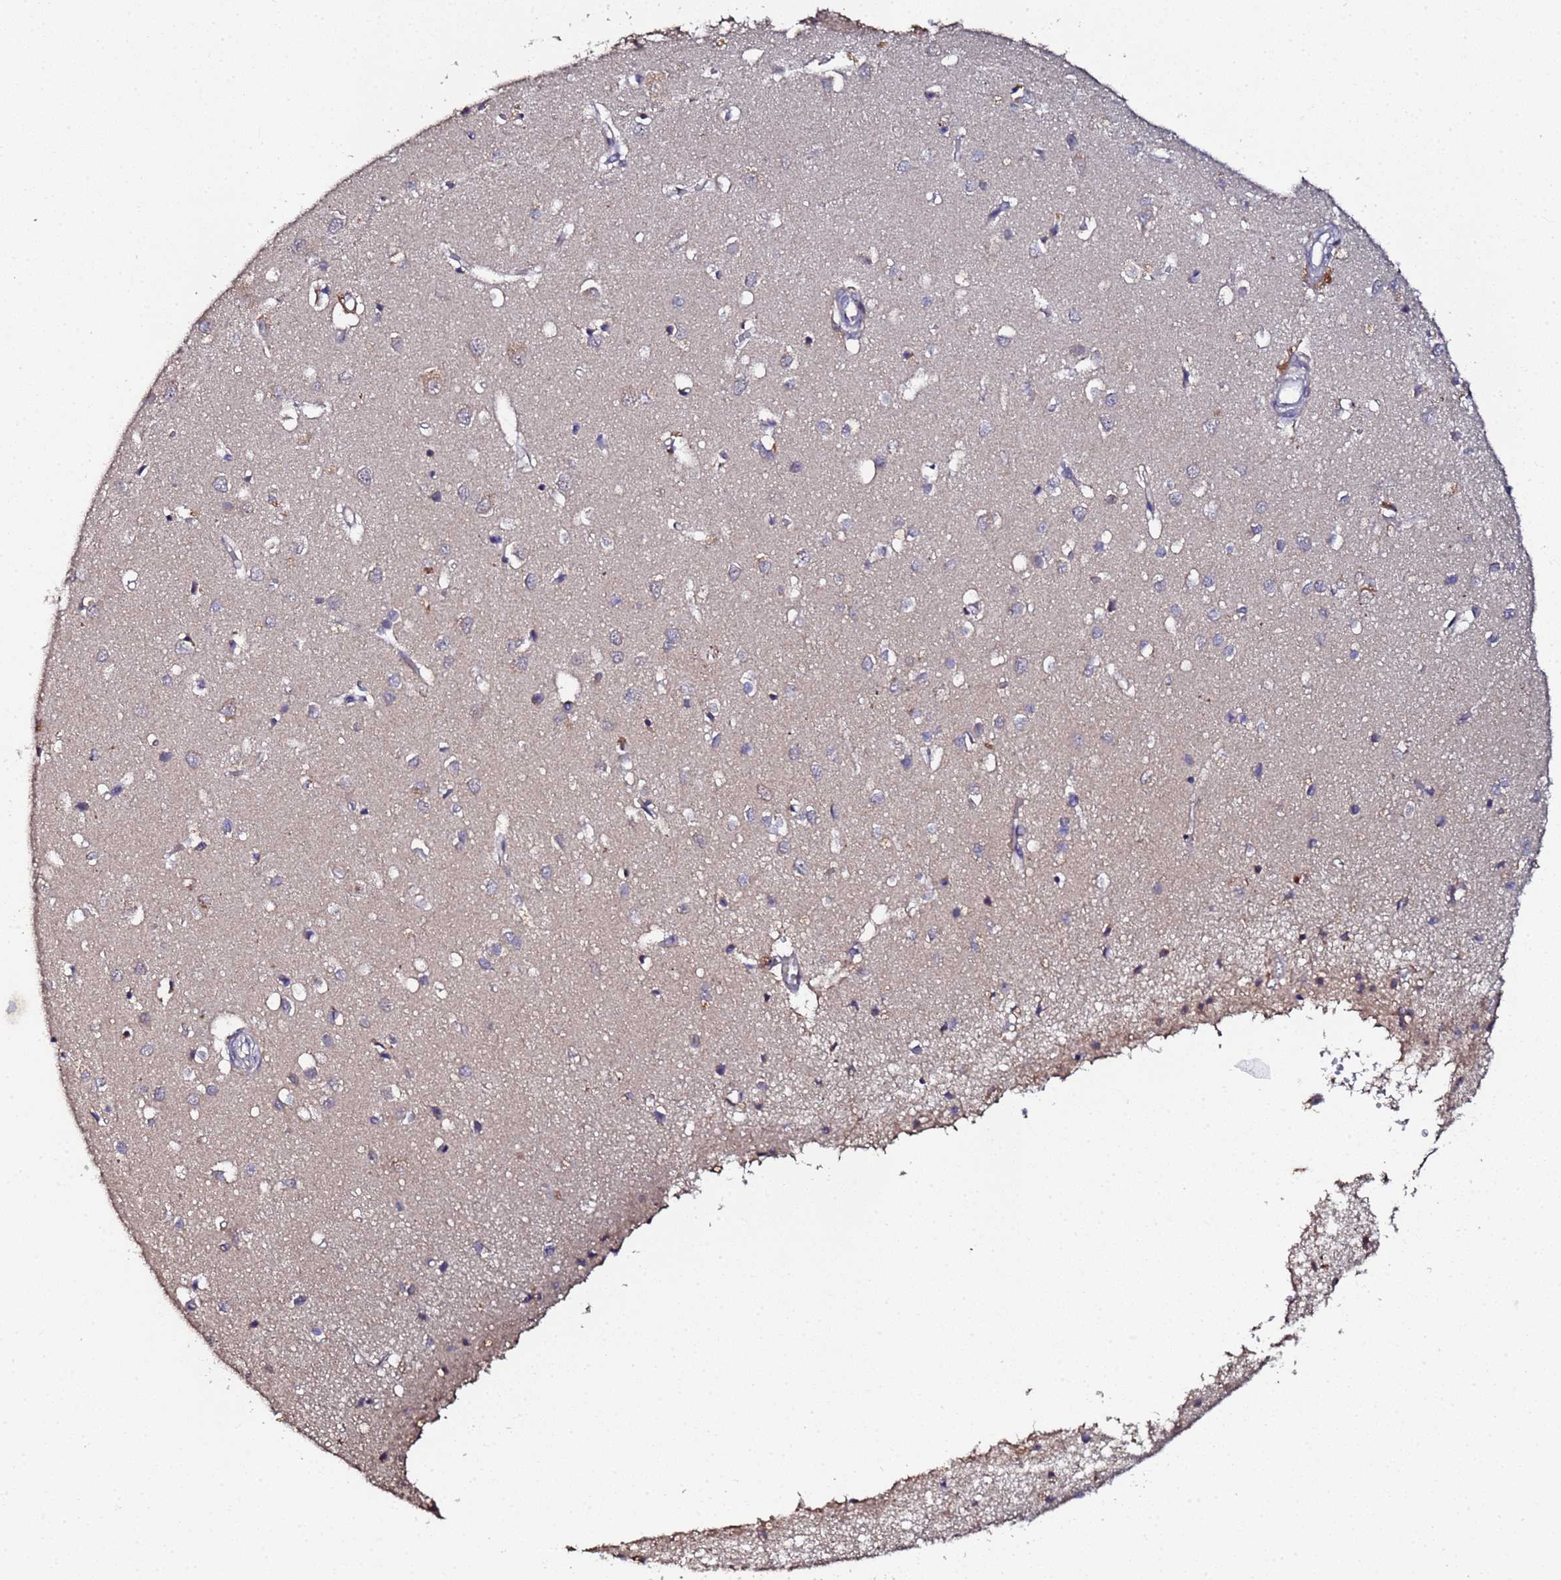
{"staining": {"intensity": "weak", "quantity": "<25%", "location": "cytoplasmic/membranous"}, "tissue": "cerebral cortex", "cell_type": "Endothelial cells", "image_type": "normal", "snomed": [{"axis": "morphology", "description": "Normal tissue, NOS"}, {"axis": "topography", "description": "Cerebral cortex"}], "caption": "Immunohistochemistry (IHC) photomicrograph of normal cerebral cortex: cerebral cortex stained with DAB (3,3'-diaminobenzidine) displays no significant protein expression in endothelial cells. The staining is performed using DAB brown chromogen with nuclei counter-stained in using hematoxylin.", "gene": "OSER1", "patient": {"sex": "female", "age": 64}}